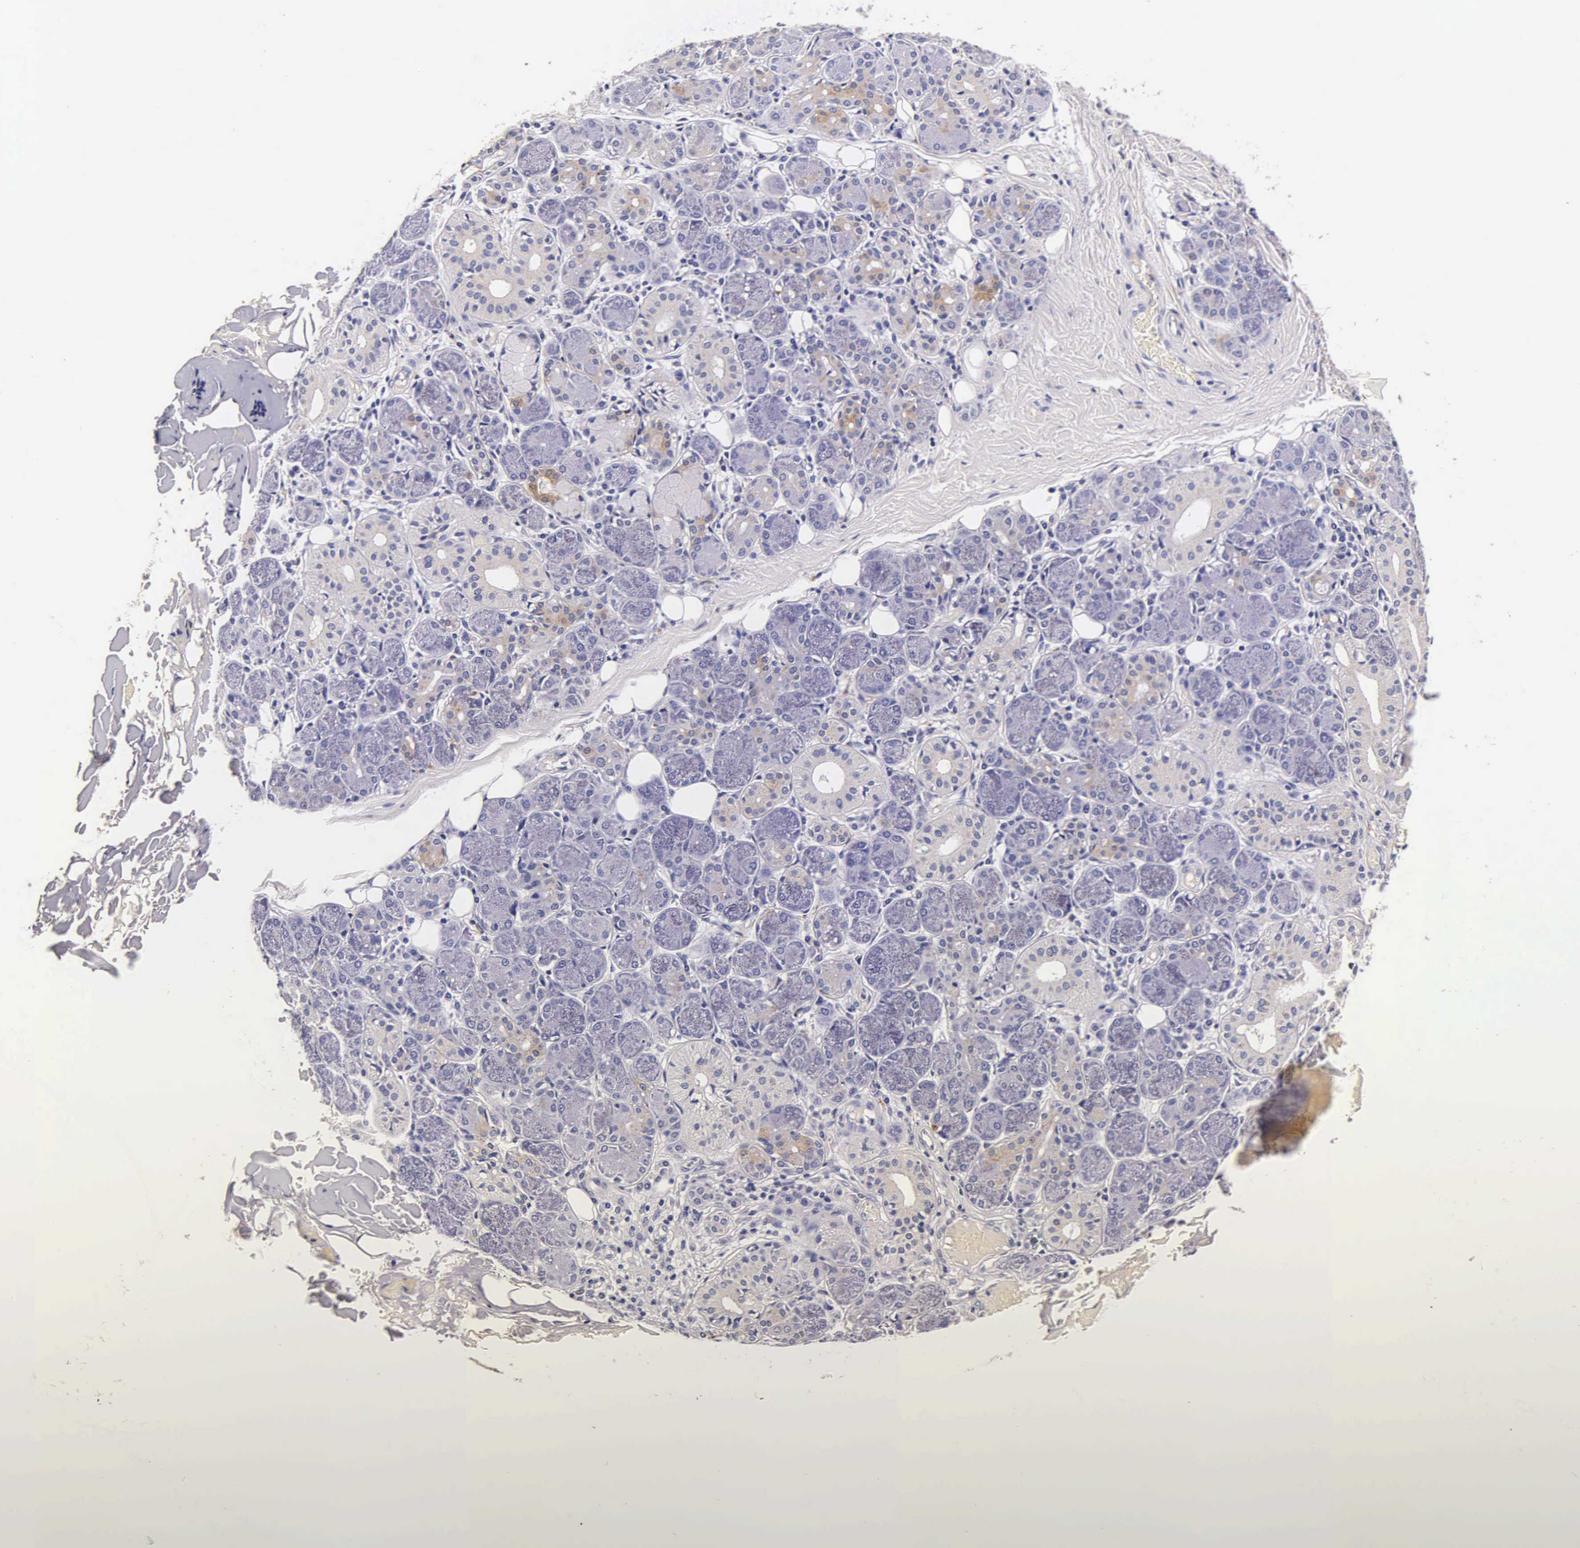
{"staining": {"intensity": "weak", "quantity": "<25%", "location": "cytoplasmic/membranous"}, "tissue": "salivary gland", "cell_type": "Glandular cells", "image_type": "normal", "snomed": [{"axis": "morphology", "description": "Normal tissue, NOS"}, {"axis": "topography", "description": "Salivary gland"}, {"axis": "topography", "description": "Peripheral nerve tissue"}], "caption": "Immunohistochemical staining of unremarkable salivary gland shows no significant positivity in glandular cells. (Stains: DAB (3,3'-diaminobenzidine) immunohistochemistry with hematoxylin counter stain, Microscopy: brightfield microscopy at high magnification).", "gene": "CTSB", "patient": {"sex": "male", "age": 62}}